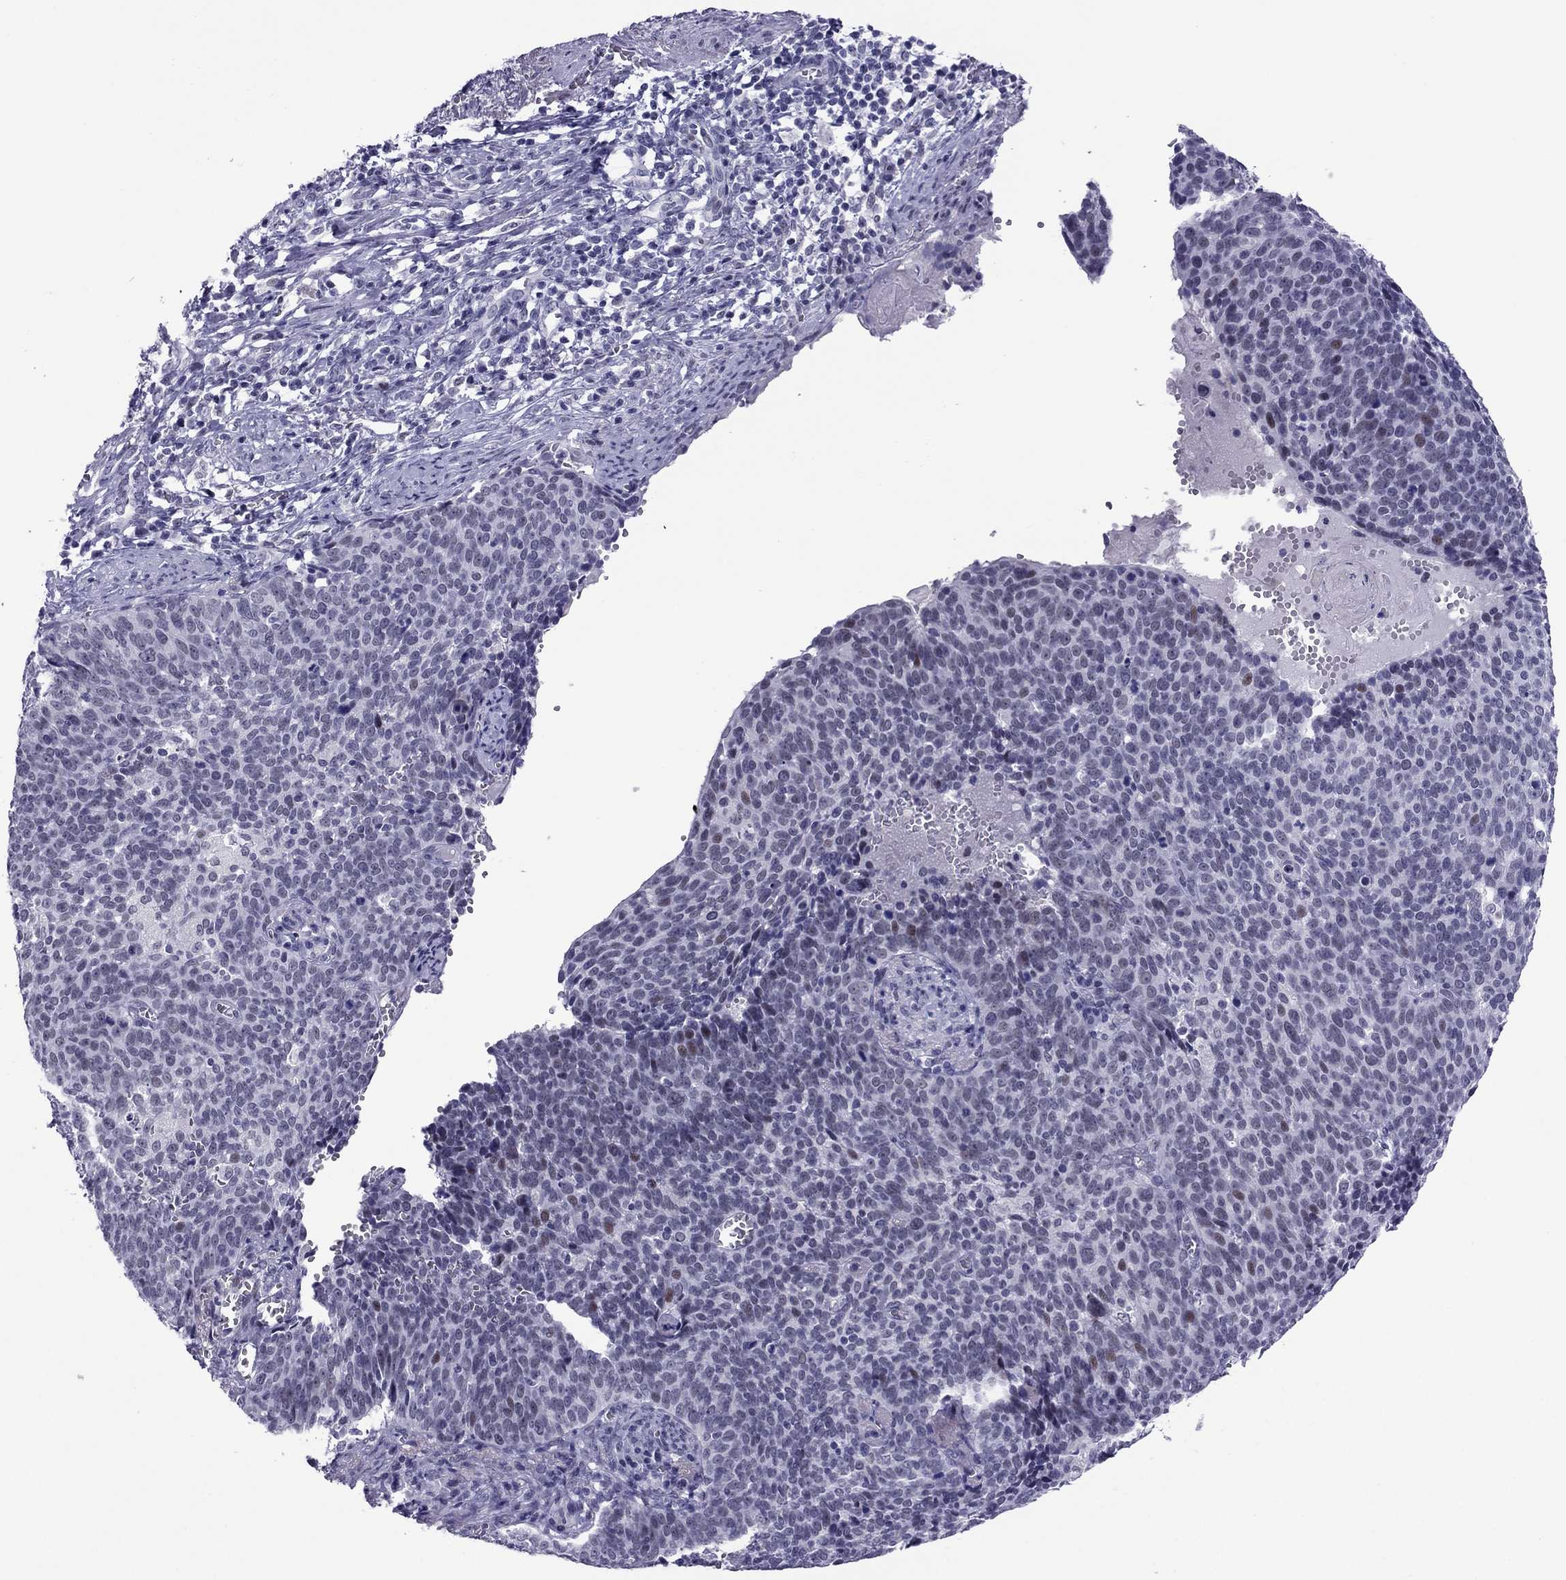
{"staining": {"intensity": "negative", "quantity": "none", "location": "none"}, "tissue": "cervical cancer", "cell_type": "Tumor cells", "image_type": "cancer", "snomed": [{"axis": "morphology", "description": "Normal tissue, NOS"}, {"axis": "morphology", "description": "Squamous cell carcinoma, NOS"}, {"axis": "topography", "description": "Cervix"}], "caption": "A high-resolution image shows immunohistochemistry staining of cervical squamous cell carcinoma, which displays no significant staining in tumor cells. (Immunohistochemistry, brightfield microscopy, high magnification).", "gene": "MYLK3", "patient": {"sex": "female", "age": 39}}